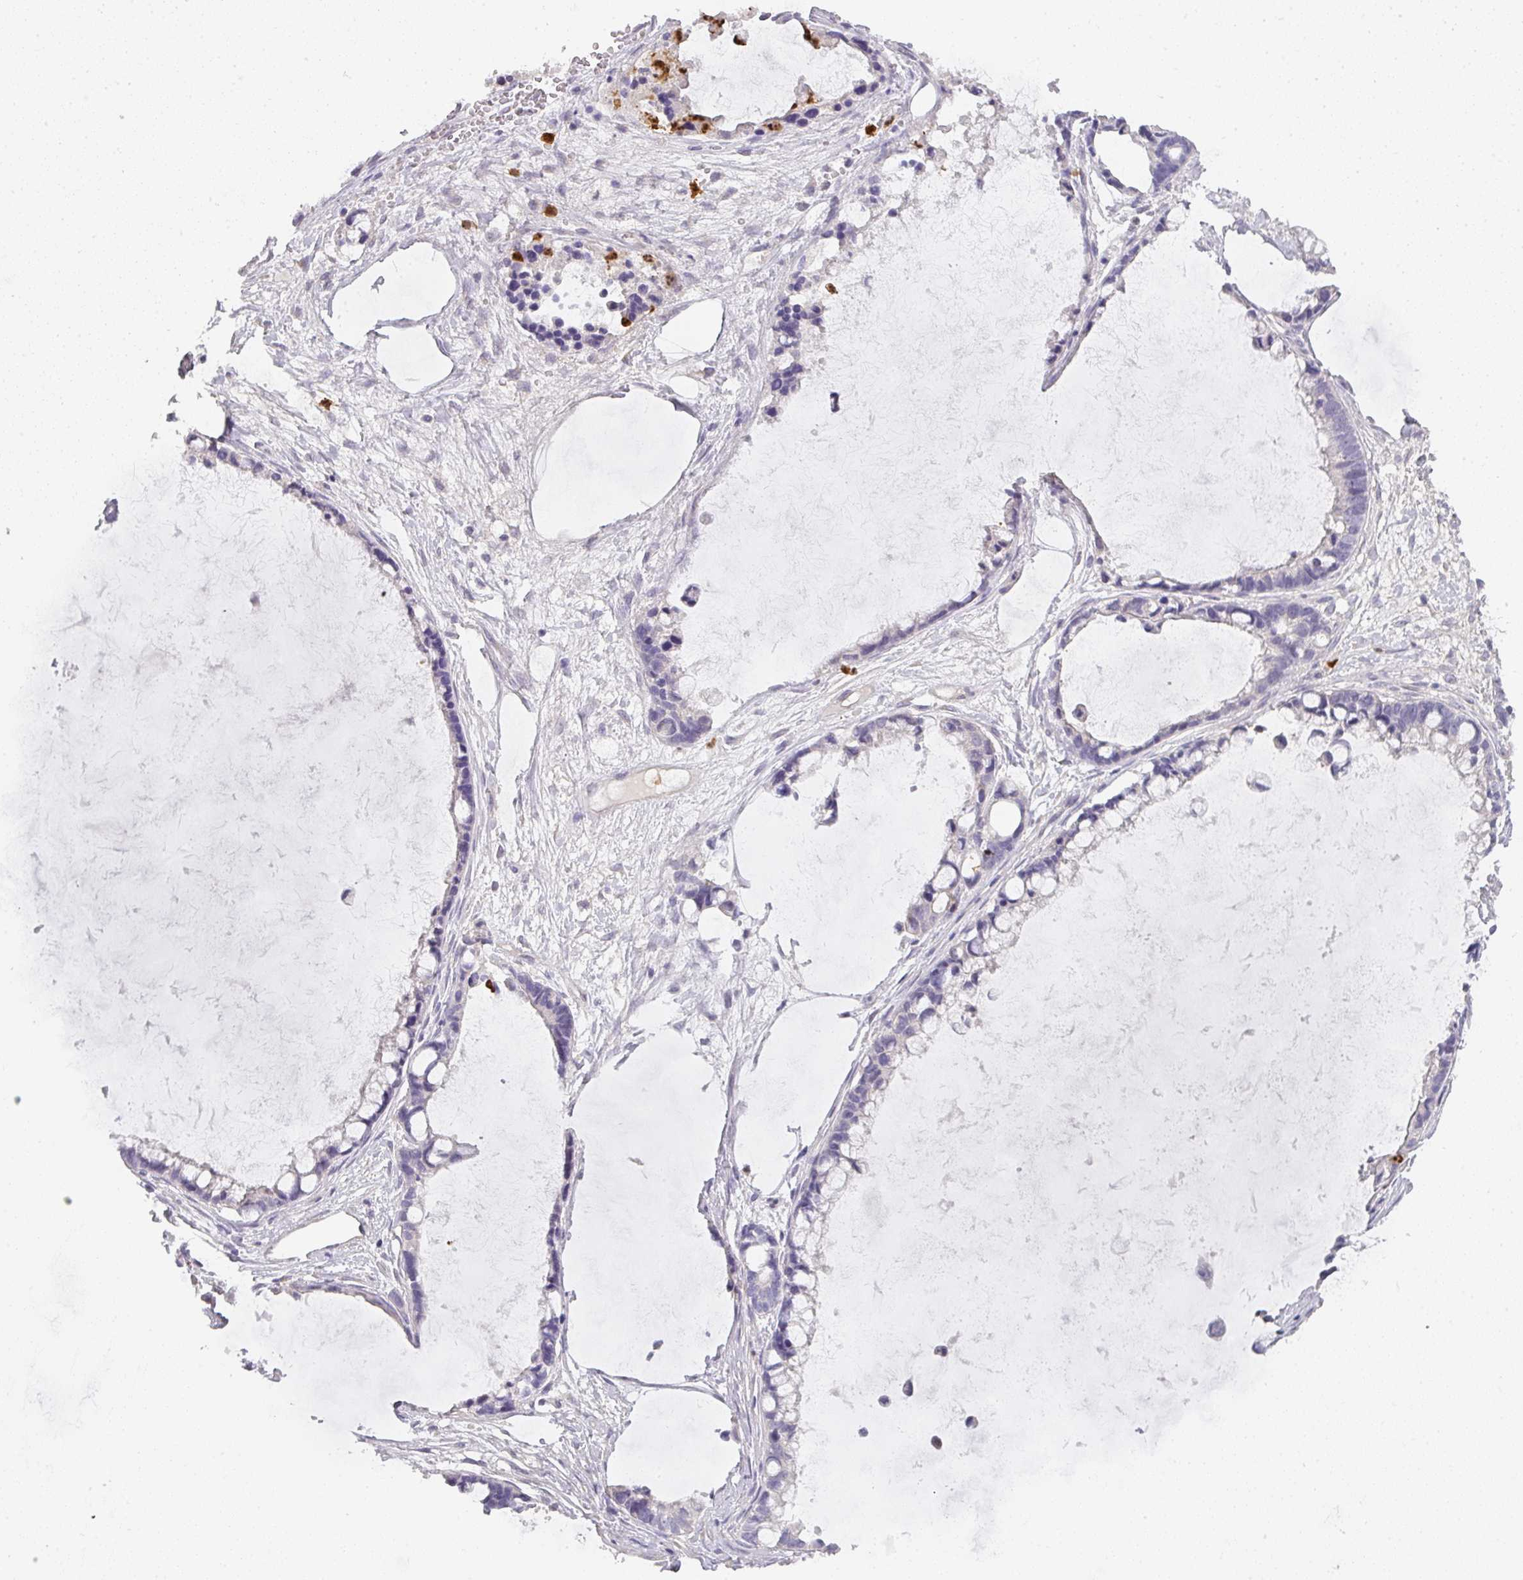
{"staining": {"intensity": "negative", "quantity": "none", "location": "none"}, "tissue": "ovarian cancer", "cell_type": "Tumor cells", "image_type": "cancer", "snomed": [{"axis": "morphology", "description": "Cystadenocarcinoma, mucinous, NOS"}, {"axis": "topography", "description": "Ovary"}], "caption": "This is an IHC image of ovarian cancer (mucinous cystadenocarcinoma). There is no staining in tumor cells.", "gene": "HHEX", "patient": {"sex": "female", "age": 63}}